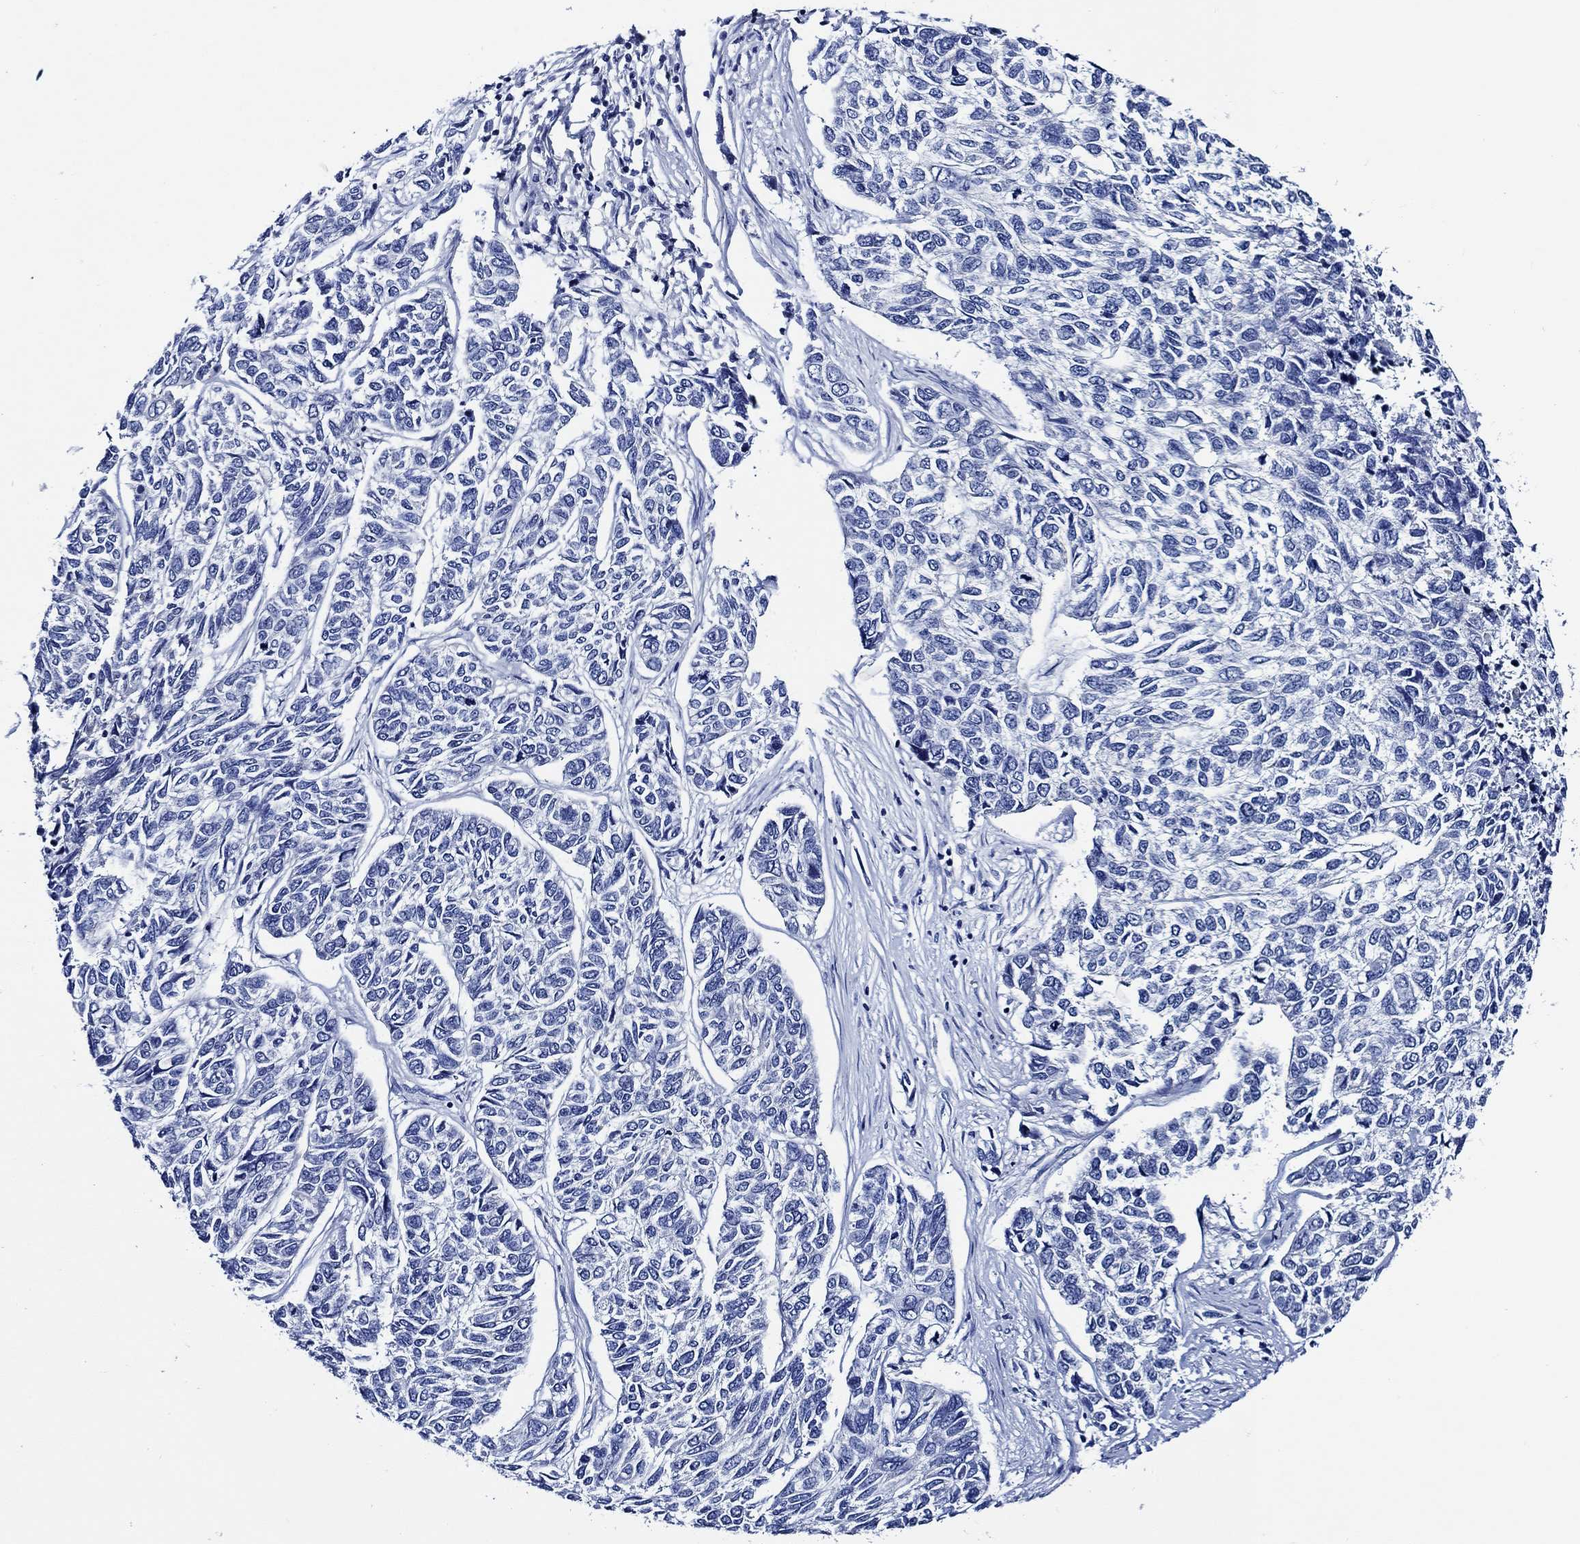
{"staining": {"intensity": "negative", "quantity": "none", "location": "none"}, "tissue": "skin cancer", "cell_type": "Tumor cells", "image_type": "cancer", "snomed": [{"axis": "morphology", "description": "Basal cell carcinoma"}, {"axis": "topography", "description": "Skin"}], "caption": "A high-resolution histopathology image shows immunohistochemistry (IHC) staining of skin cancer (basal cell carcinoma), which reveals no significant expression in tumor cells.", "gene": "WDR62", "patient": {"sex": "female", "age": 65}}